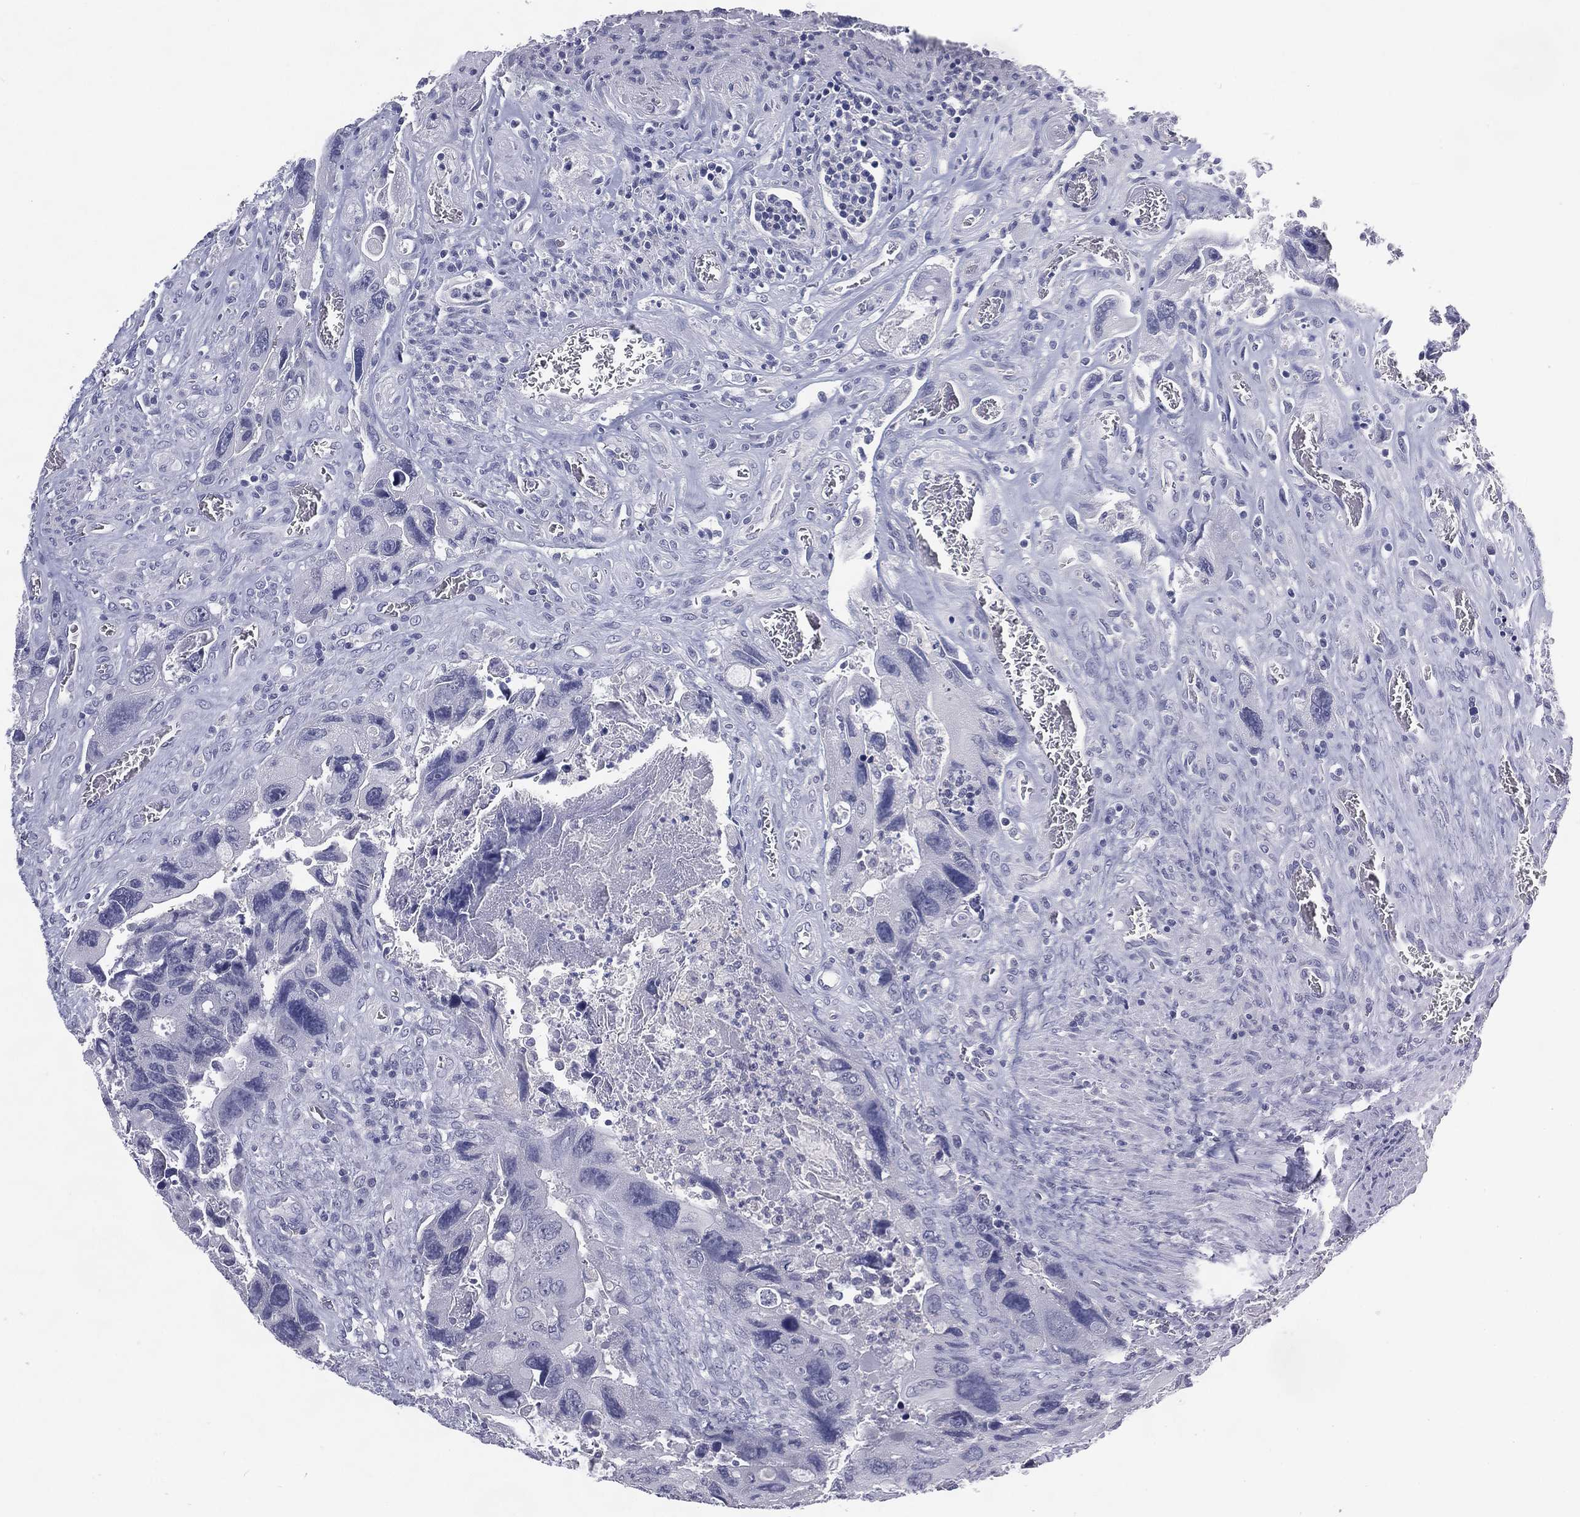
{"staining": {"intensity": "negative", "quantity": "none", "location": "none"}, "tissue": "colorectal cancer", "cell_type": "Tumor cells", "image_type": "cancer", "snomed": [{"axis": "morphology", "description": "Adenocarcinoma, NOS"}, {"axis": "topography", "description": "Rectum"}], "caption": "Immunohistochemistry (IHC) of colorectal cancer displays no positivity in tumor cells. Nuclei are stained in blue.", "gene": "KRT35", "patient": {"sex": "male", "age": 62}}